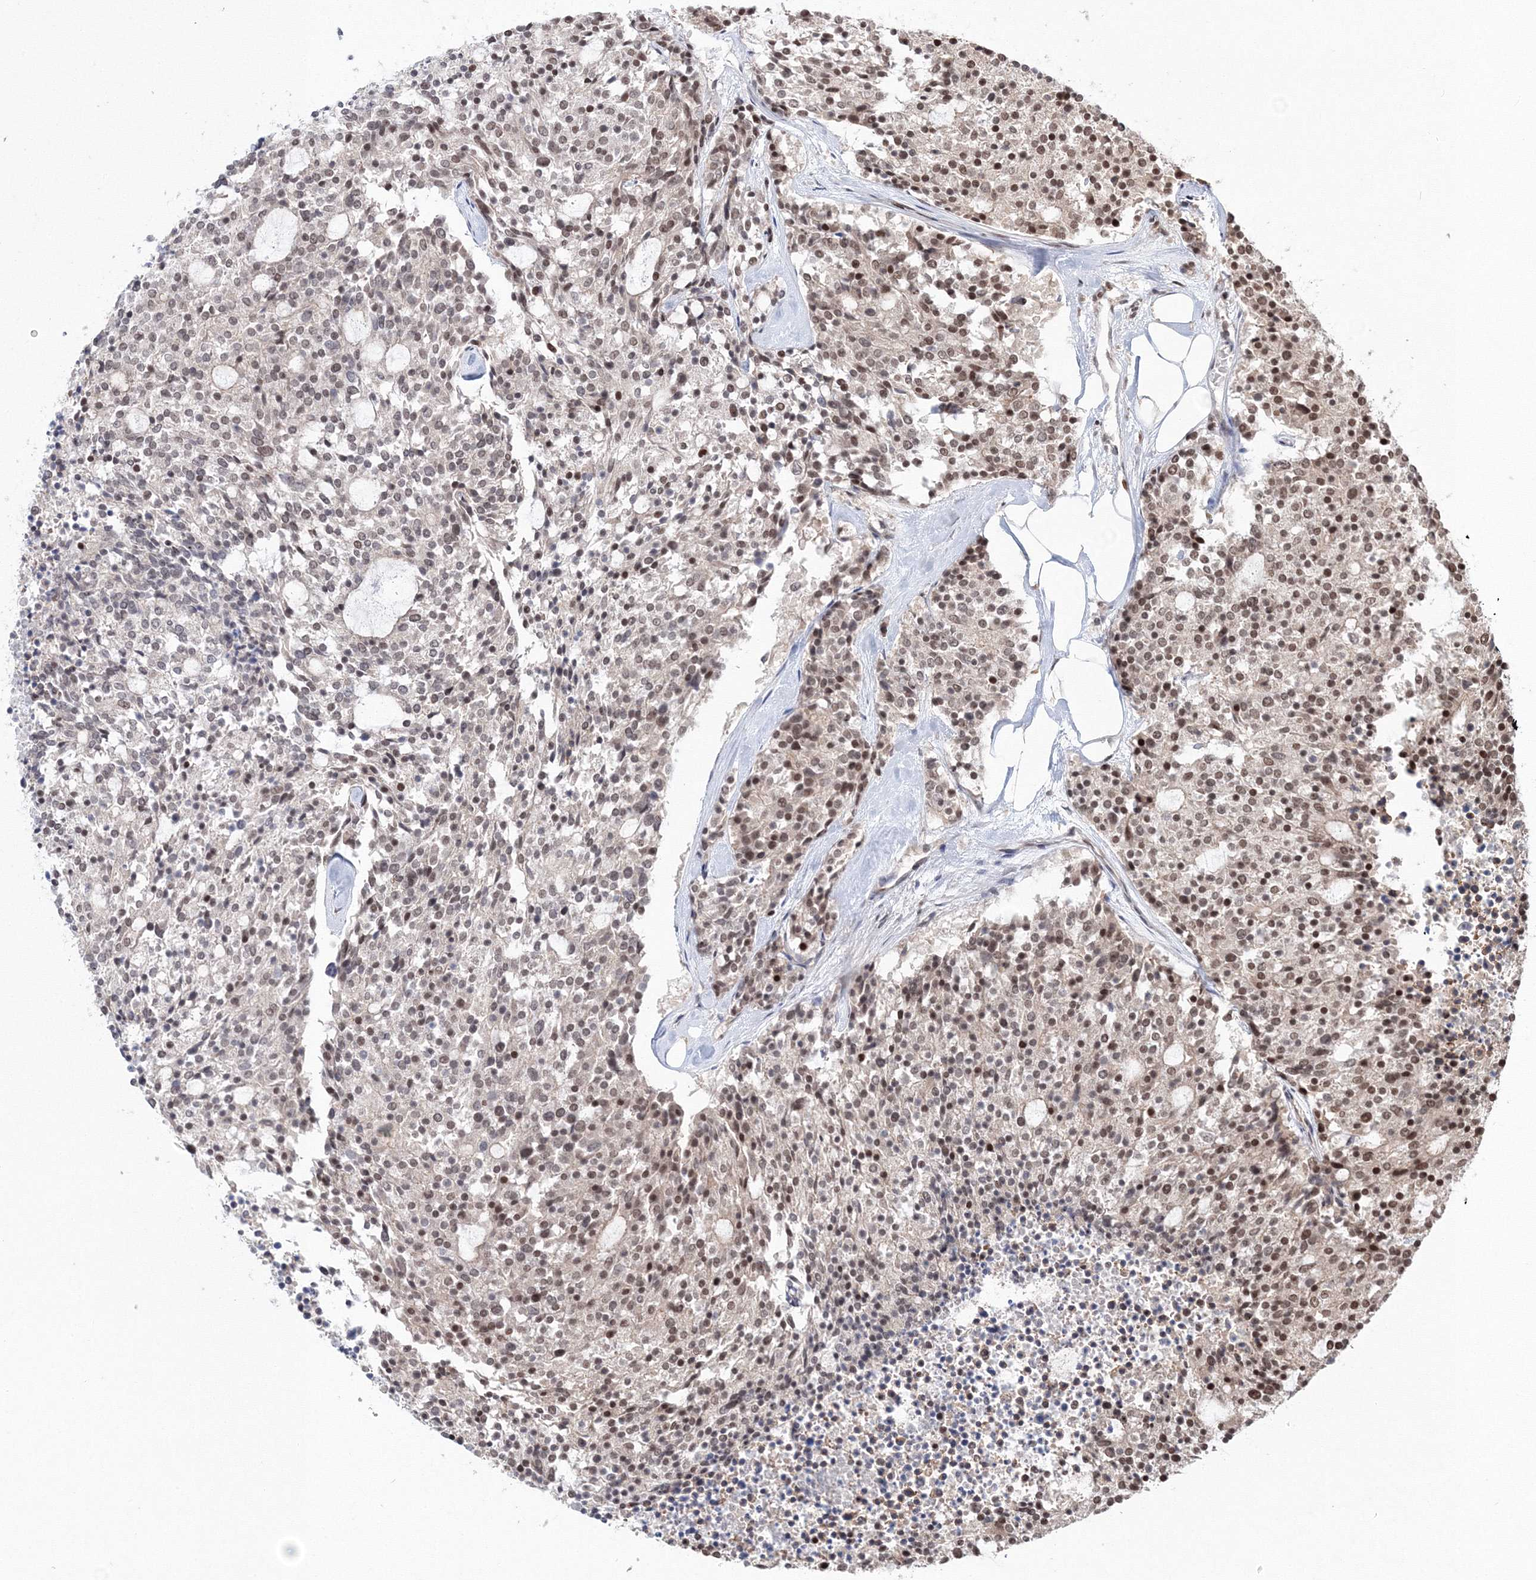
{"staining": {"intensity": "weak", "quantity": "25%-75%", "location": "nuclear"}, "tissue": "carcinoid", "cell_type": "Tumor cells", "image_type": "cancer", "snomed": [{"axis": "morphology", "description": "Carcinoid, malignant, NOS"}, {"axis": "topography", "description": "Pancreas"}], "caption": "Human malignant carcinoid stained with a protein marker reveals weak staining in tumor cells.", "gene": "NOA1", "patient": {"sex": "female", "age": 54}}